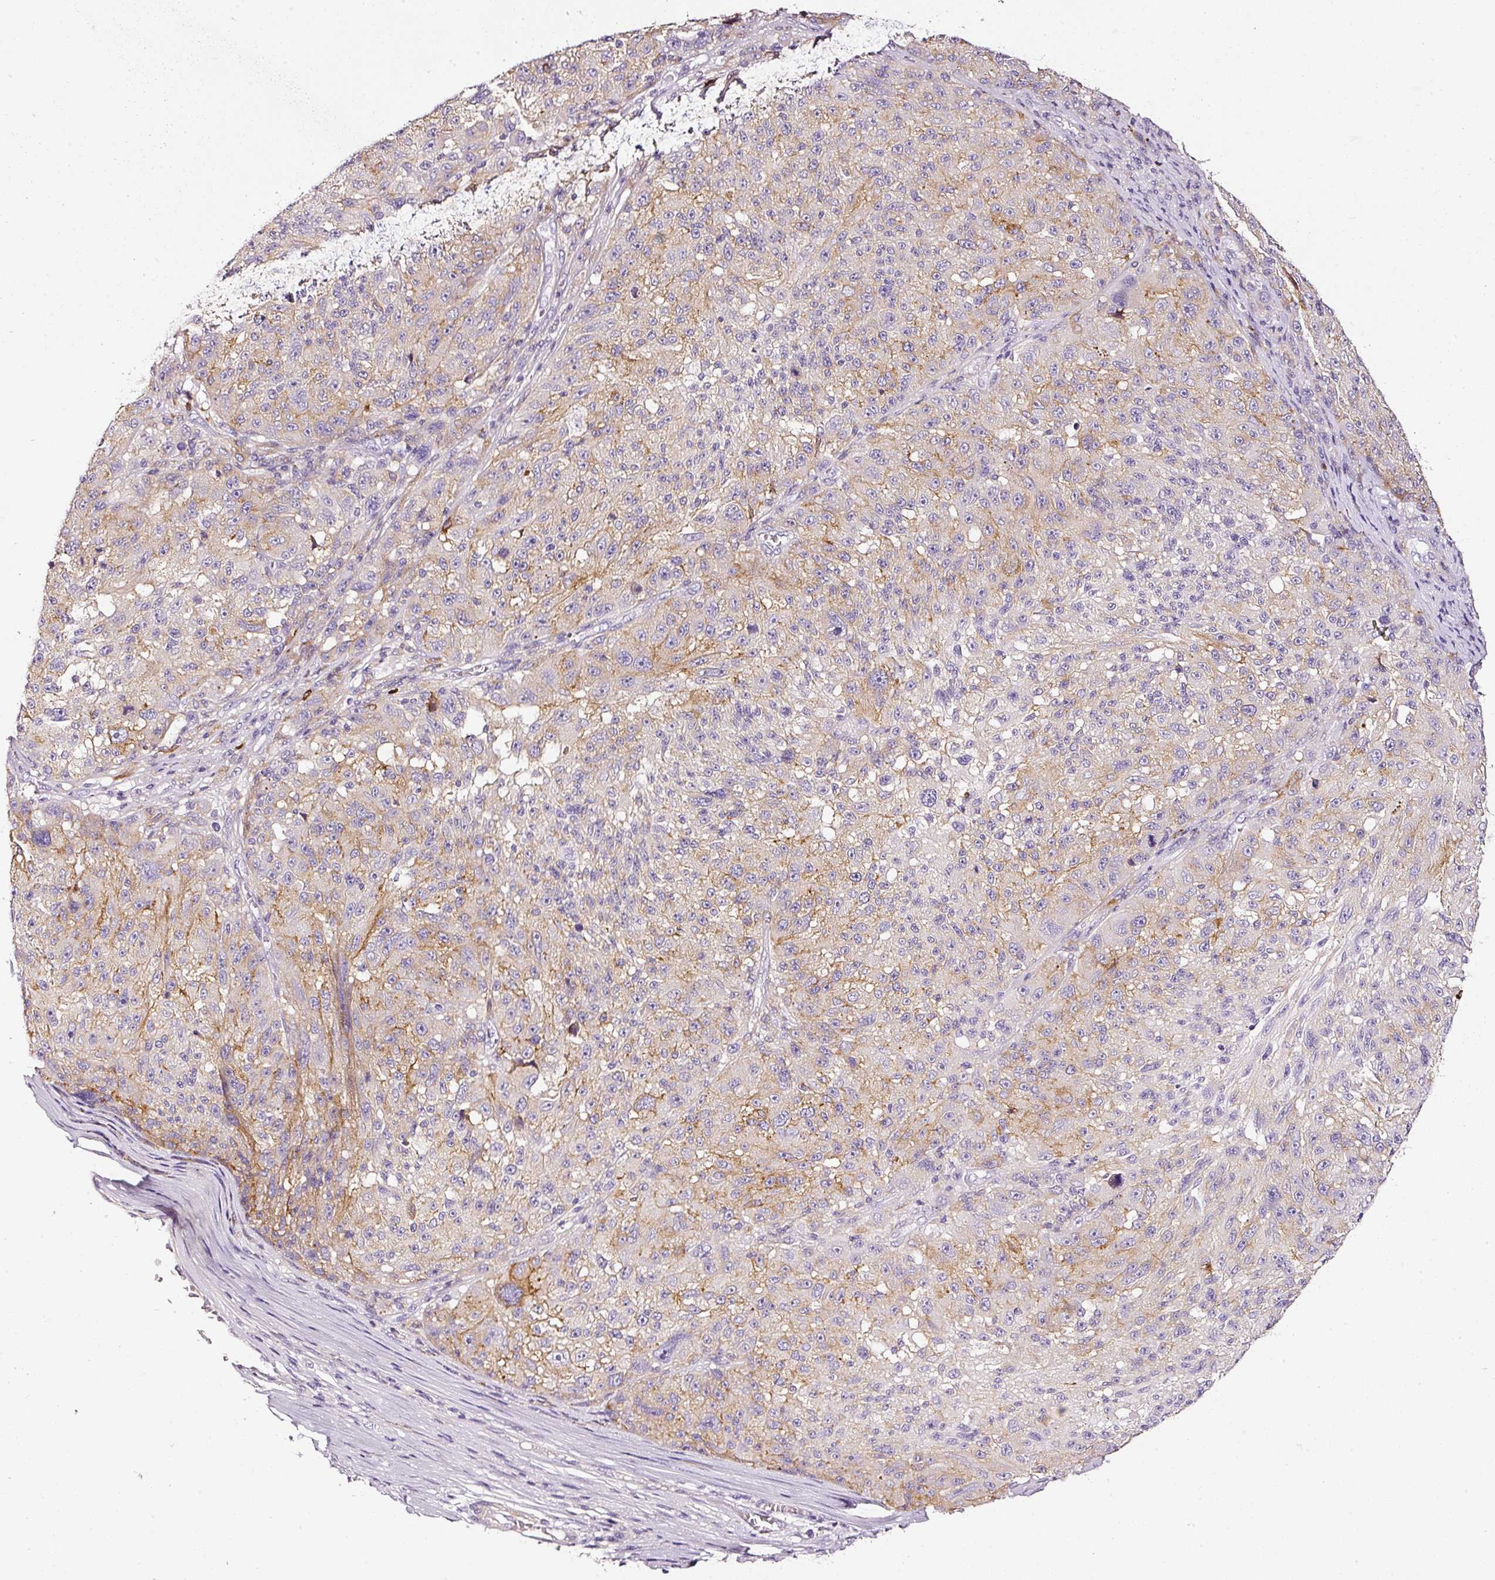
{"staining": {"intensity": "moderate", "quantity": "25%-75%", "location": "cytoplasmic/membranous"}, "tissue": "melanoma", "cell_type": "Tumor cells", "image_type": "cancer", "snomed": [{"axis": "morphology", "description": "Malignant melanoma, NOS"}, {"axis": "topography", "description": "Skin"}], "caption": "Melanoma stained with immunohistochemistry (IHC) displays moderate cytoplasmic/membranous staining in about 25%-75% of tumor cells.", "gene": "CYB561A3", "patient": {"sex": "male", "age": 53}}